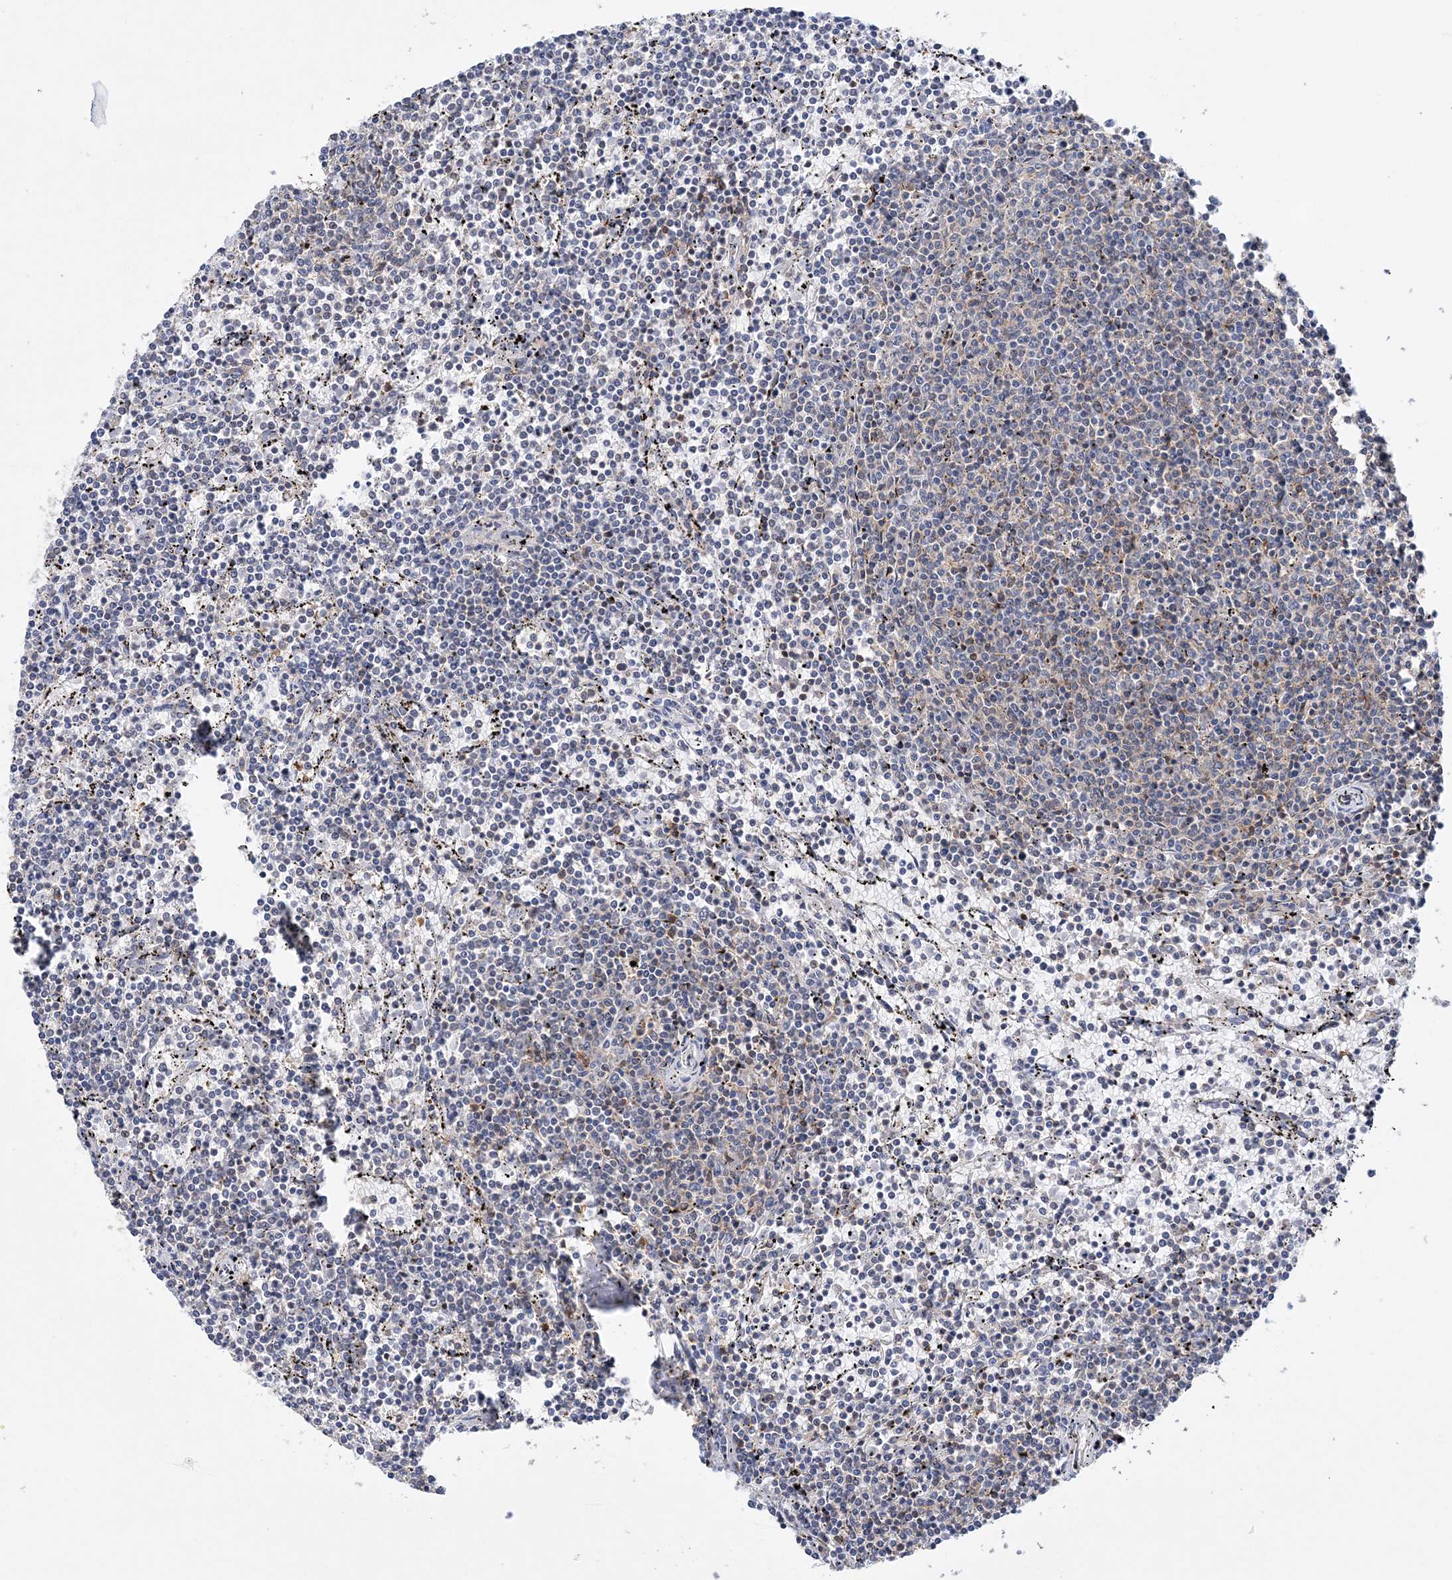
{"staining": {"intensity": "negative", "quantity": "none", "location": "none"}, "tissue": "lymphoma", "cell_type": "Tumor cells", "image_type": "cancer", "snomed": [{"axis": "morphology", "description": "Malignant lymphoma, non-Hodgkin's type, Low grade"}, {"axis": "topography", "description": "Spleen"}], "caption": "The image exhibits no significant positivity in tumor cells of low-grade malignant lymphoma, non-Hodgkin's type.", "gene": "TTC32", "patient": {"sex": "female", "age": 50}}